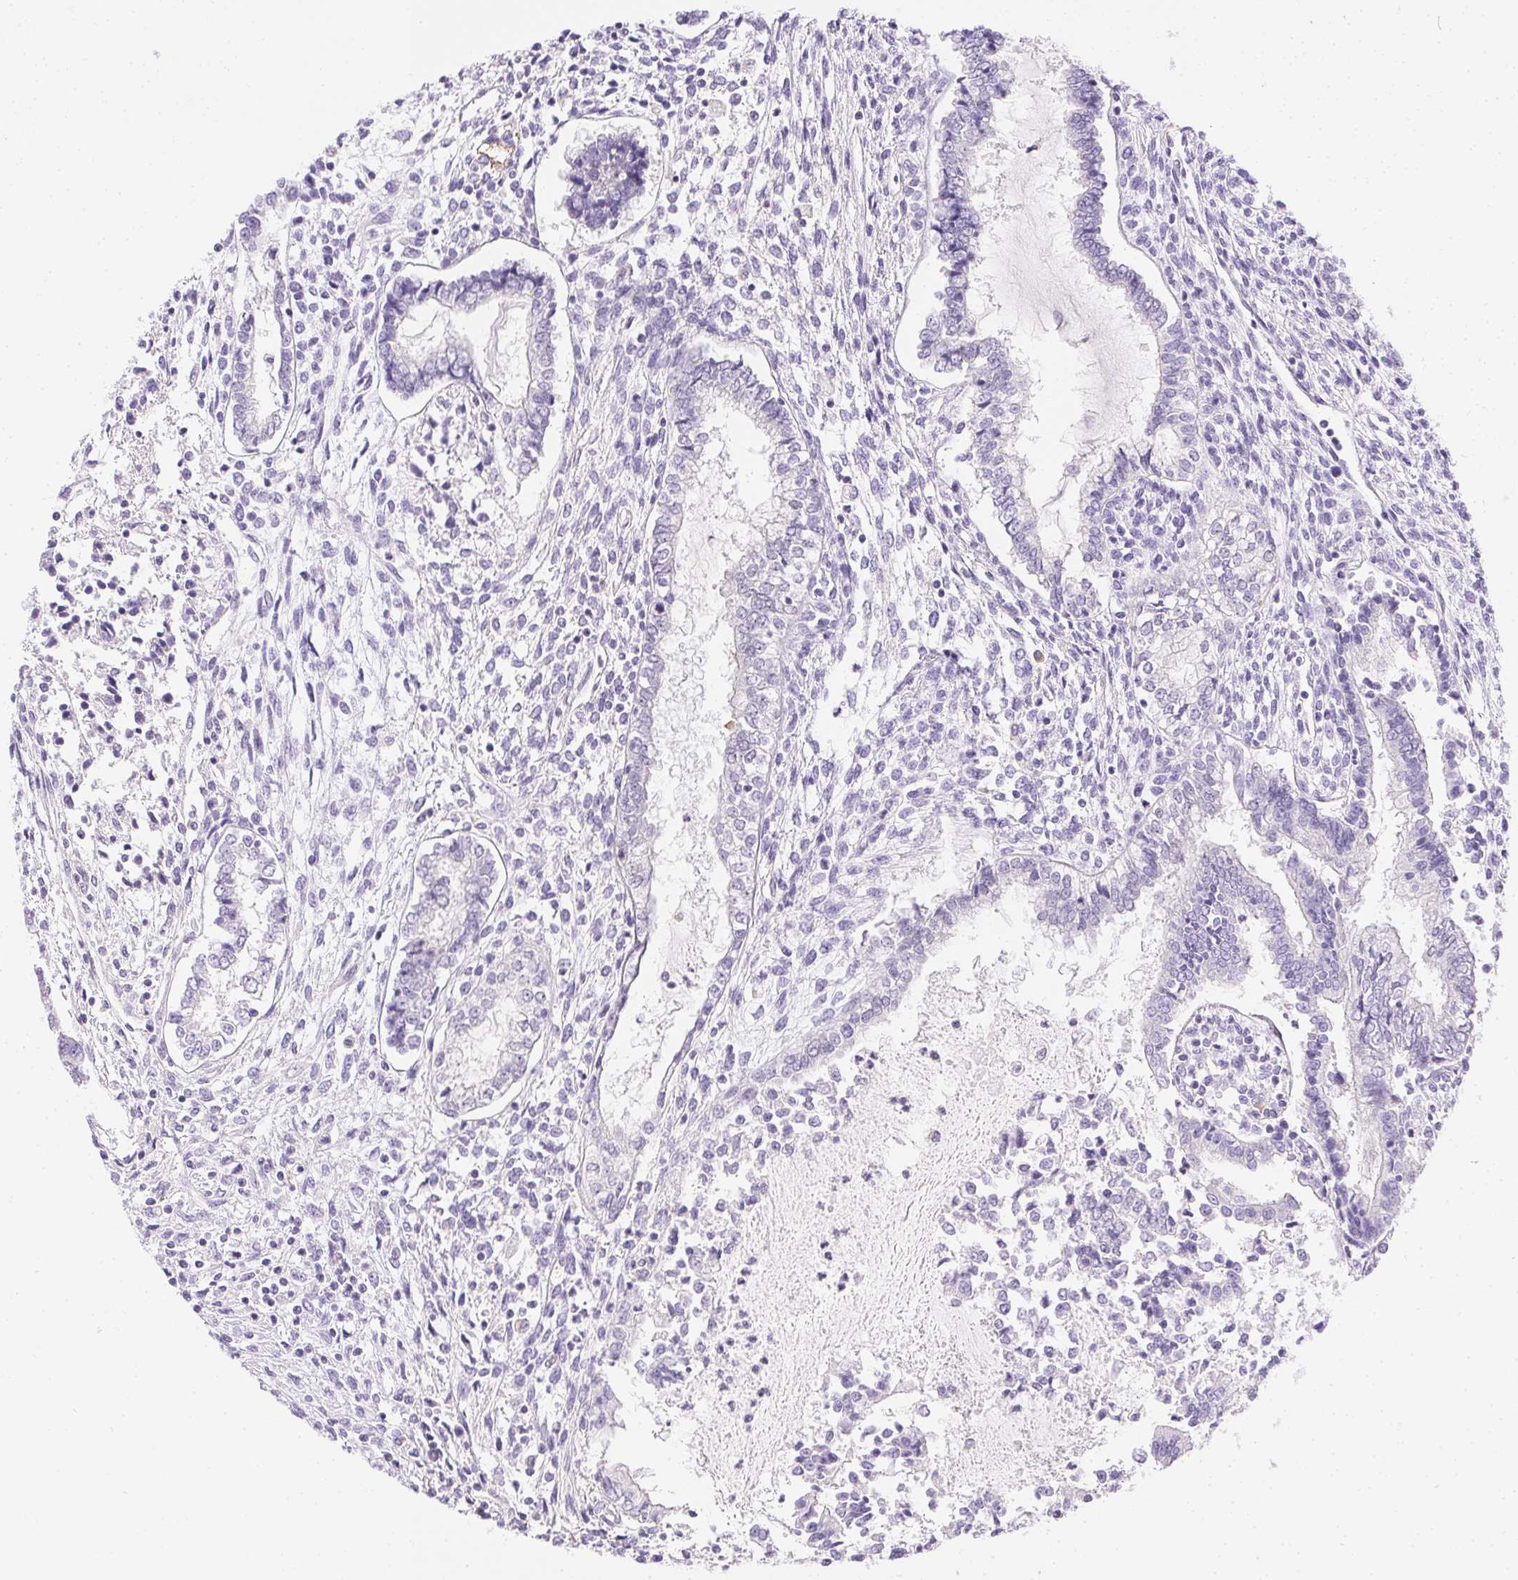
{"staining": {"intensity": "negative", "quantity": "none", "location": "none"}, "tissue": "testis cancer", "cell_type": "Tumor cells", "image_type": "cancer", "snomed": [{"axis": "morphology", "description": "Carcinoma, Embryonal, NOS"}, {"axis": "topography", "description": "Testis"}], "caption": "DAB (3,3'-diaminobenzidine) immunohistochemical staining of human testis cancer demonstrates no significant staining in tumor cells.", "gene": "C20orf85", "patient": {"sex": "male", "age": 37}}